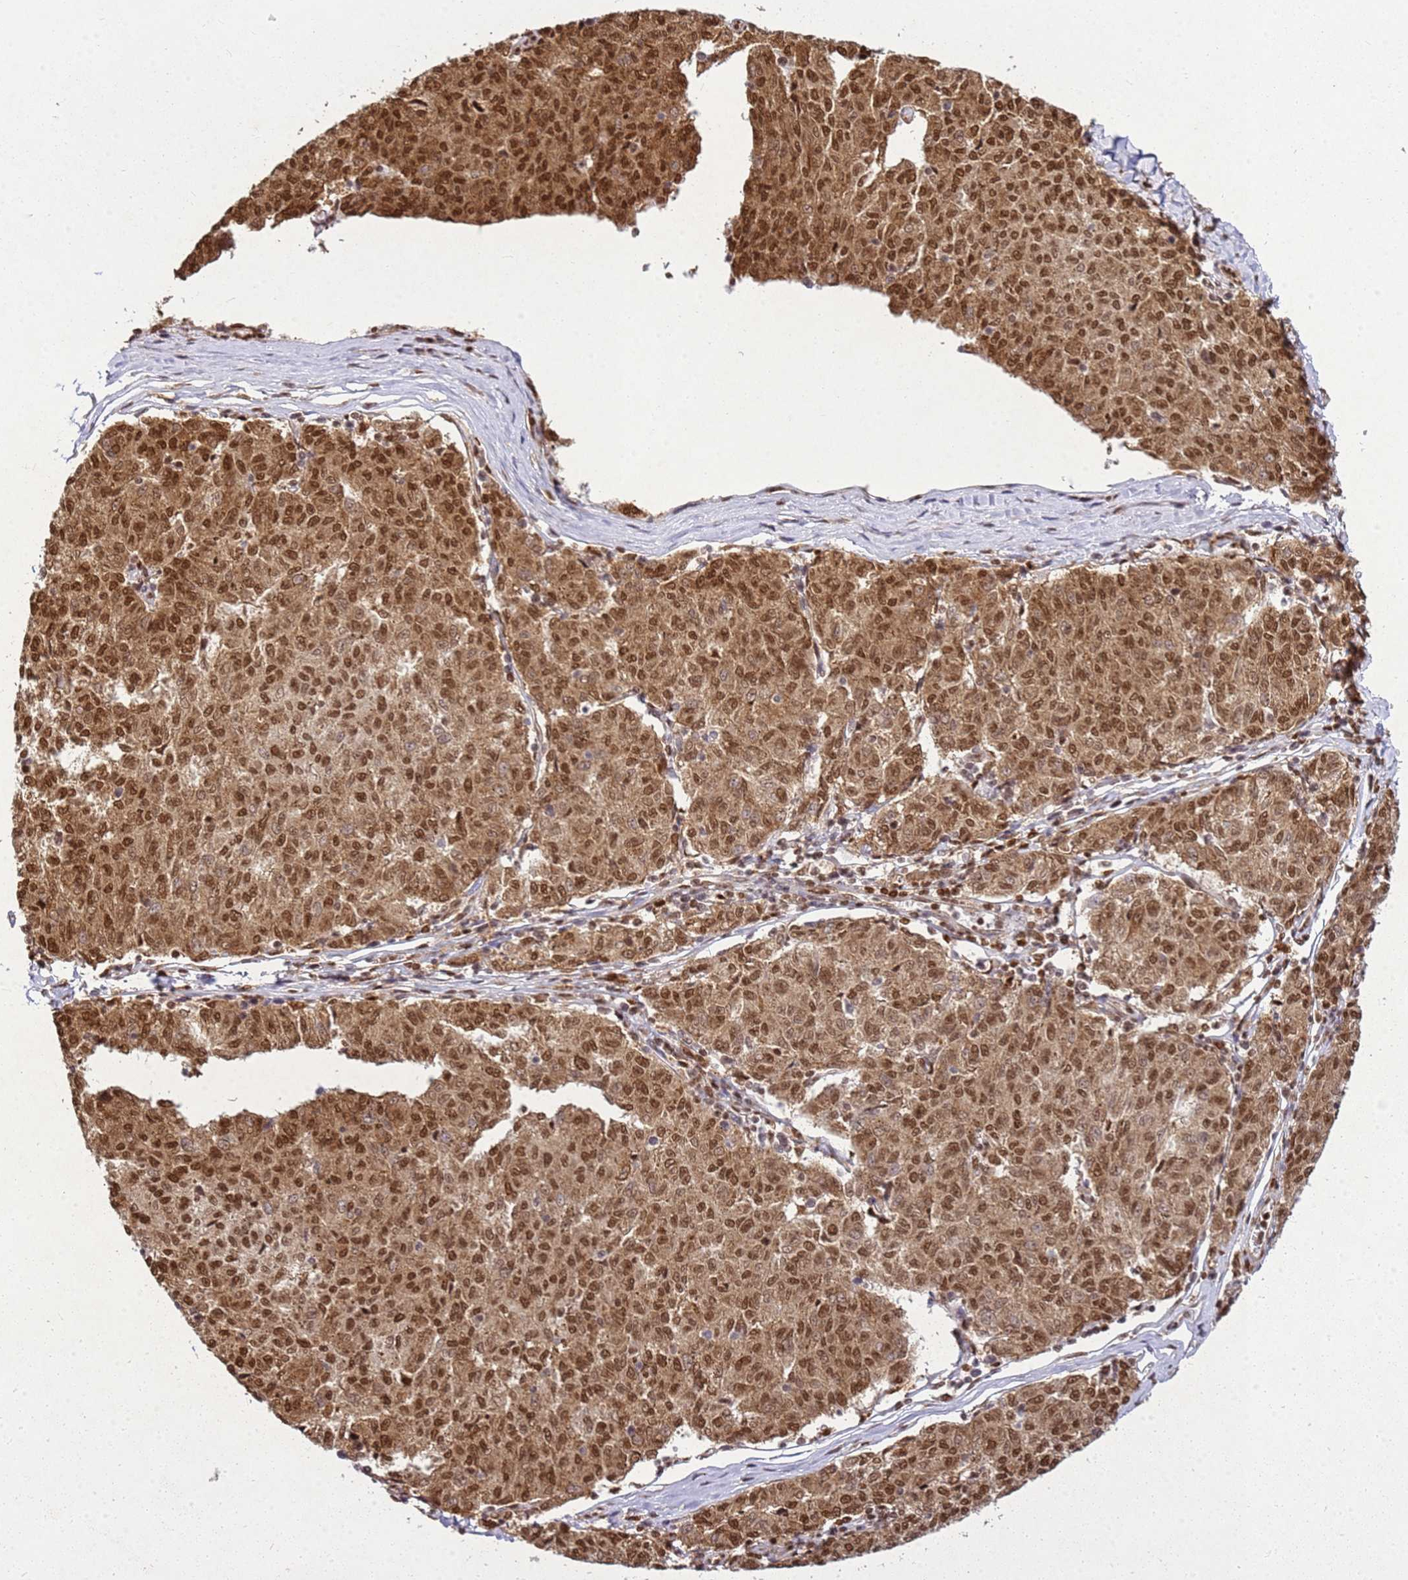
{"staining": {"intensity": "moderate", "quantity": ">75%", "location": "nuclear"}, "tissue": "melanoma", "cell_type": "Tumor cells", "image_type": "cancer", "snomed": [{"axis": "morphology", "description": "Malignant melanoma, NOS"}, {"axis": "topography", "description": "Skin"}], "caption": "A brown stain highlights moderate nuclear positivity of a protein in human melanoma tumor cells.", "gene": "APEX1", "patient": {"sex": "female", "age": 72}}